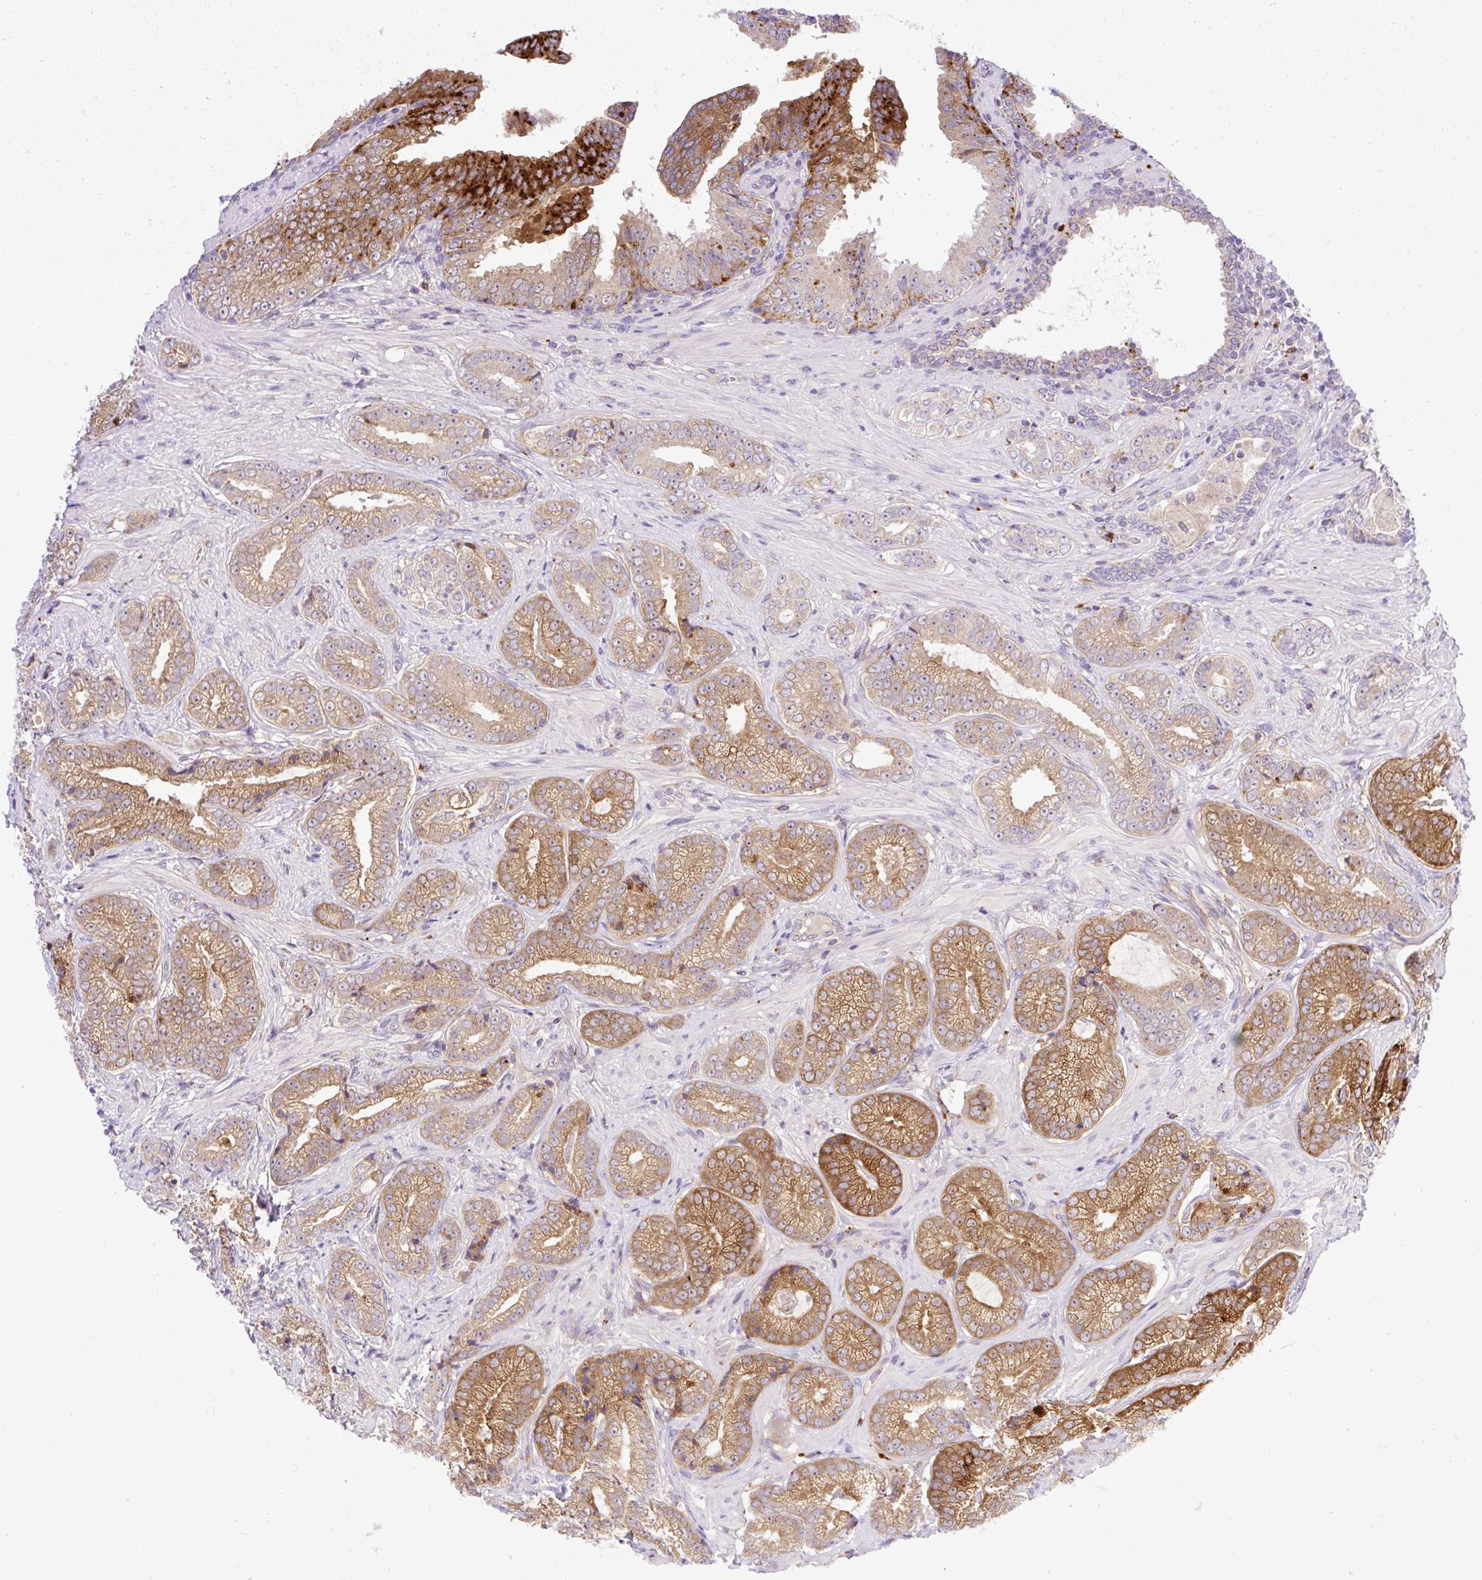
{"staining": {"intensity": "moderate", "quantity": ">75%", "location": "cytoplasmic/membranous"}, "tissue": "prostate cancer", "cell_type": "Tumor cells", "image_type": "cancer", "snomed": [{"axis": "morphology", "description": "Adenocarcinoma, Low grade"}, {"axis": "topography", "description": "Prostate"}], "caption": "Immunohistochemistry of human low-grade adenocarcinoma (prostate) demonstrates medium levels of moderate cytoplasmic/membranous expression in about >75% of tumor cells.", "gene": "HEXB", "patient": {"sex": "male", "age": 61}}